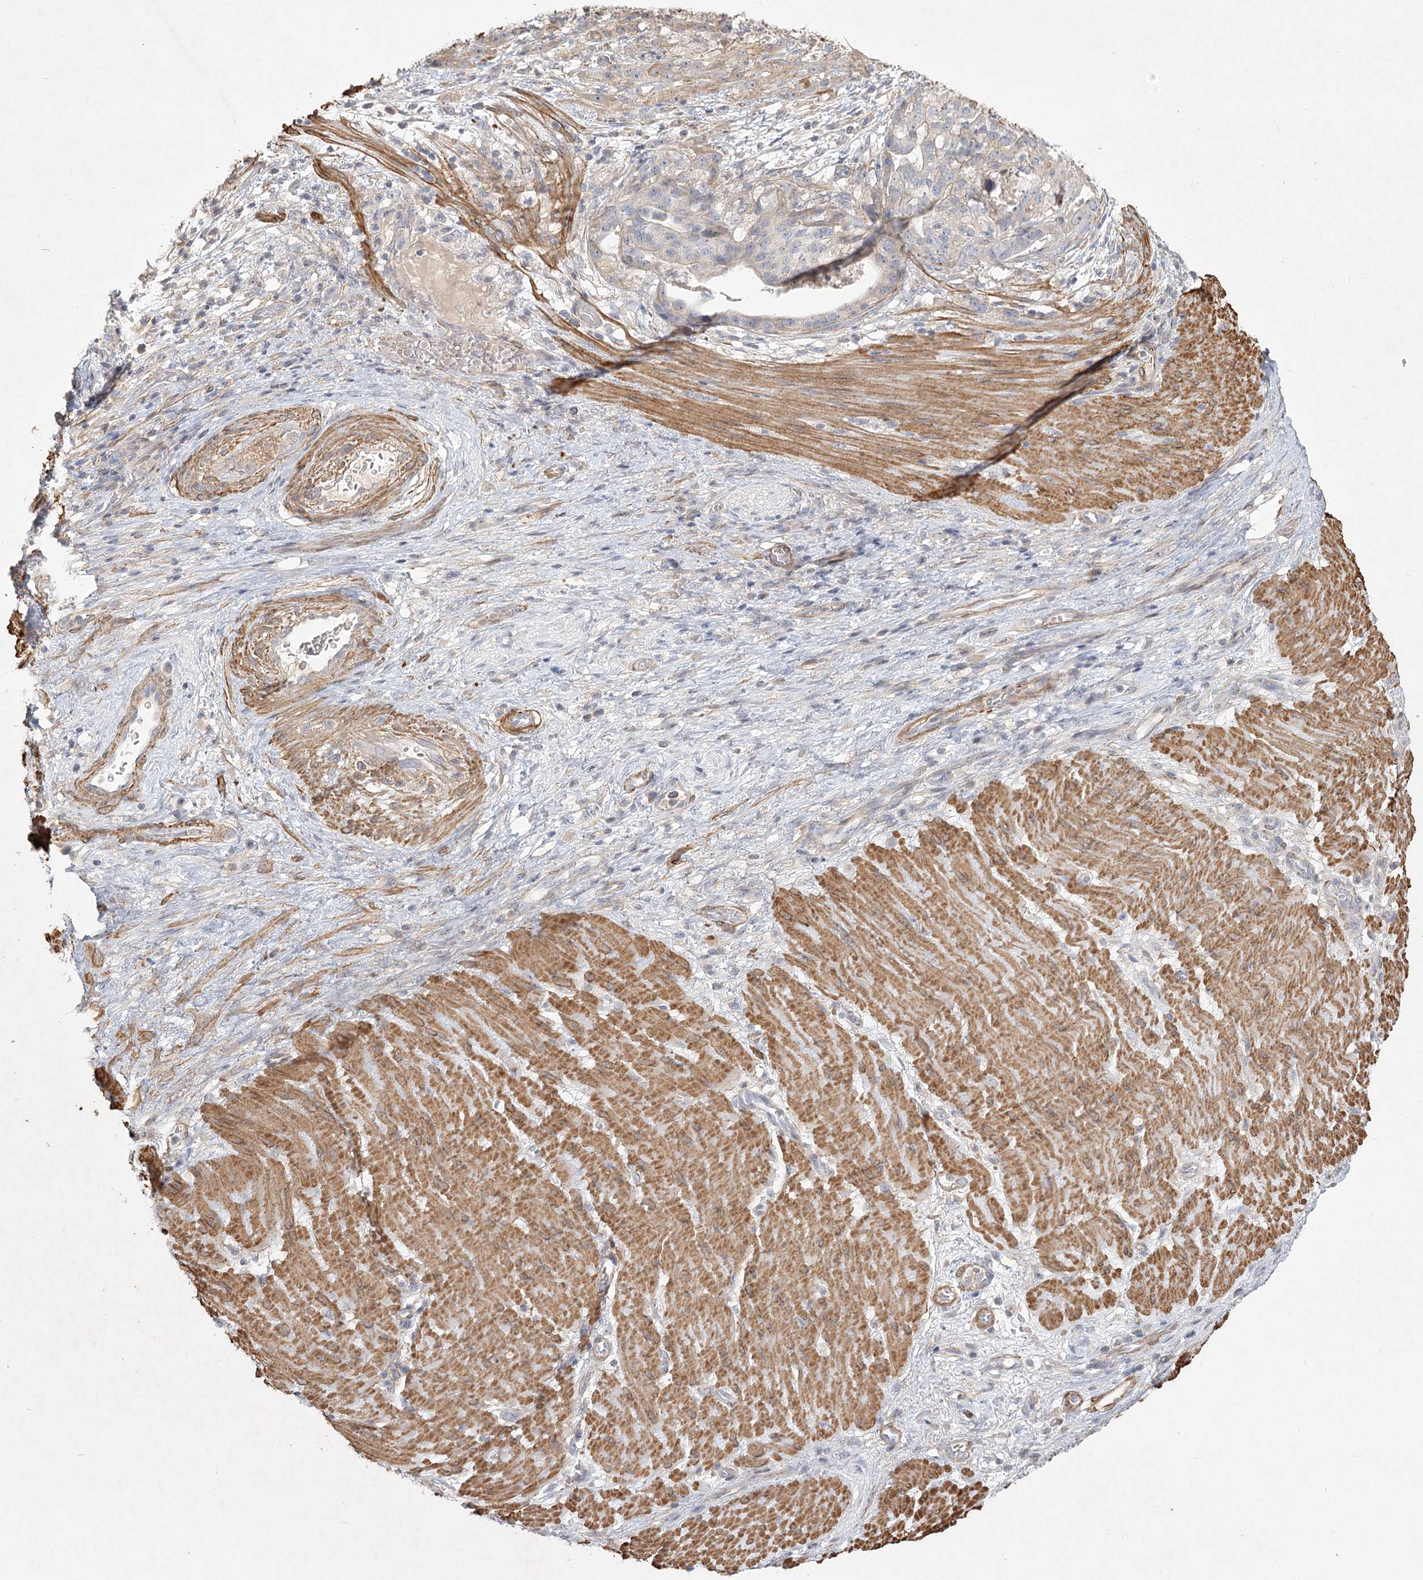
{"staining": {"intensity": "negative", "quantity": "none", "location": "none"}, "tissue": "stomach cancer", "cell_type": "Tumor cells", "image_type": "cancer", "snomed": [{"axis": "morphology", "description": "Adenocarcinoma, NOS"}, {"axis": "topography", "description": "Stomach"}], "caption": "This is a photomicrograph of immunohistochemistry staining of stomach adenocarcinoma, which shows no positivity in tumor cells.", "gene": "INPP4B", "patient": {"sex": "male", "age": 48}}